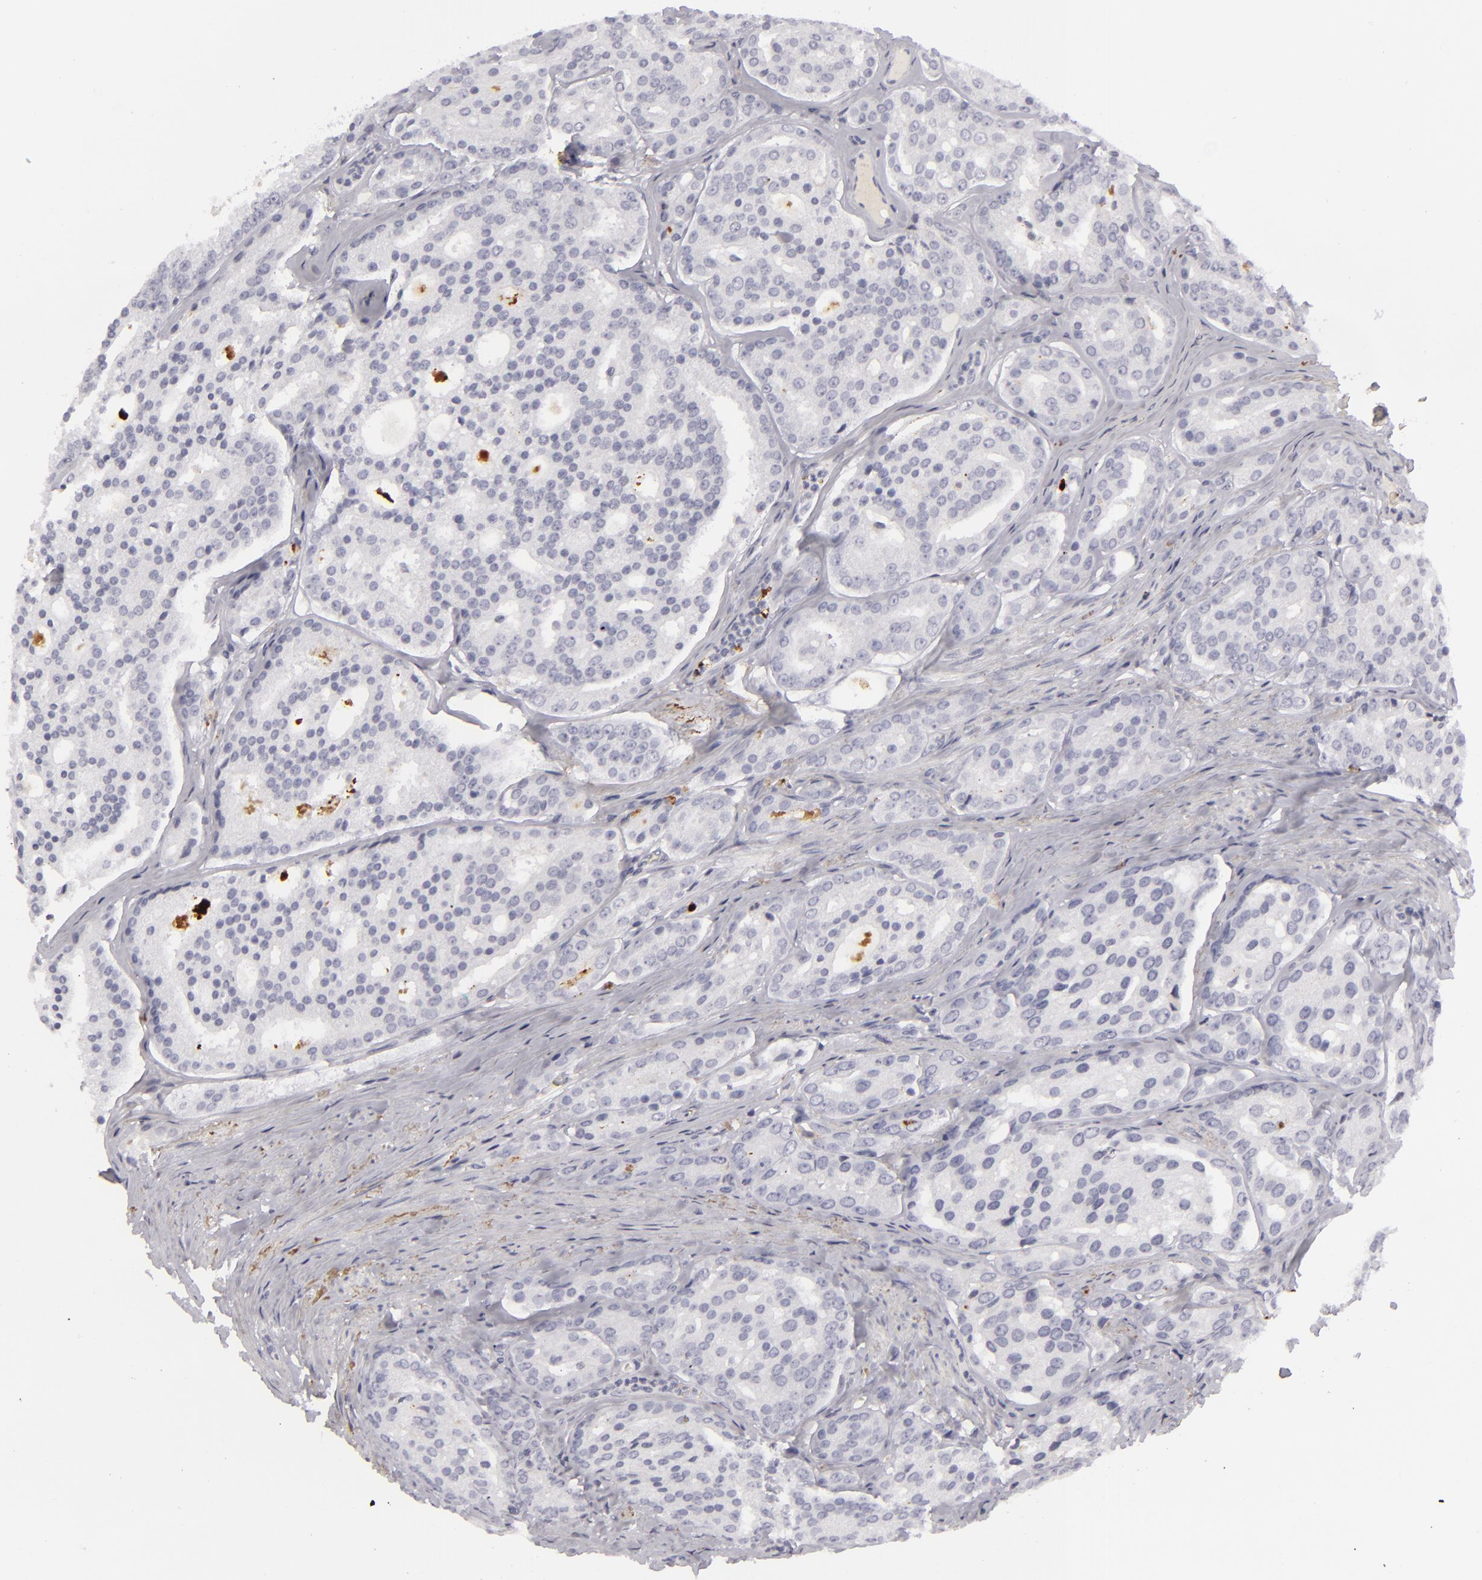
{"staining": {"intensity": "negative", "quantity": "none", "location": "none"}, "tissue": "prostate cancer", "cell_type": "Tumor cells", "image_type": "cancer", "snomed": [{"axis": "morphology", "description": "Adenocarcinoma, High grade"}, {"axis": "topography", "description": "Prostate"}], "caption": "Immunohistochemistry (IHC) histopathology image of neoplastic tissue: prostate cancer (high-grade adenocarcinoma) stained with DAB reveals no significant protein staining in tumor cells.", "gene": "C9", "patient": {"sex": "male", "age": 64}}